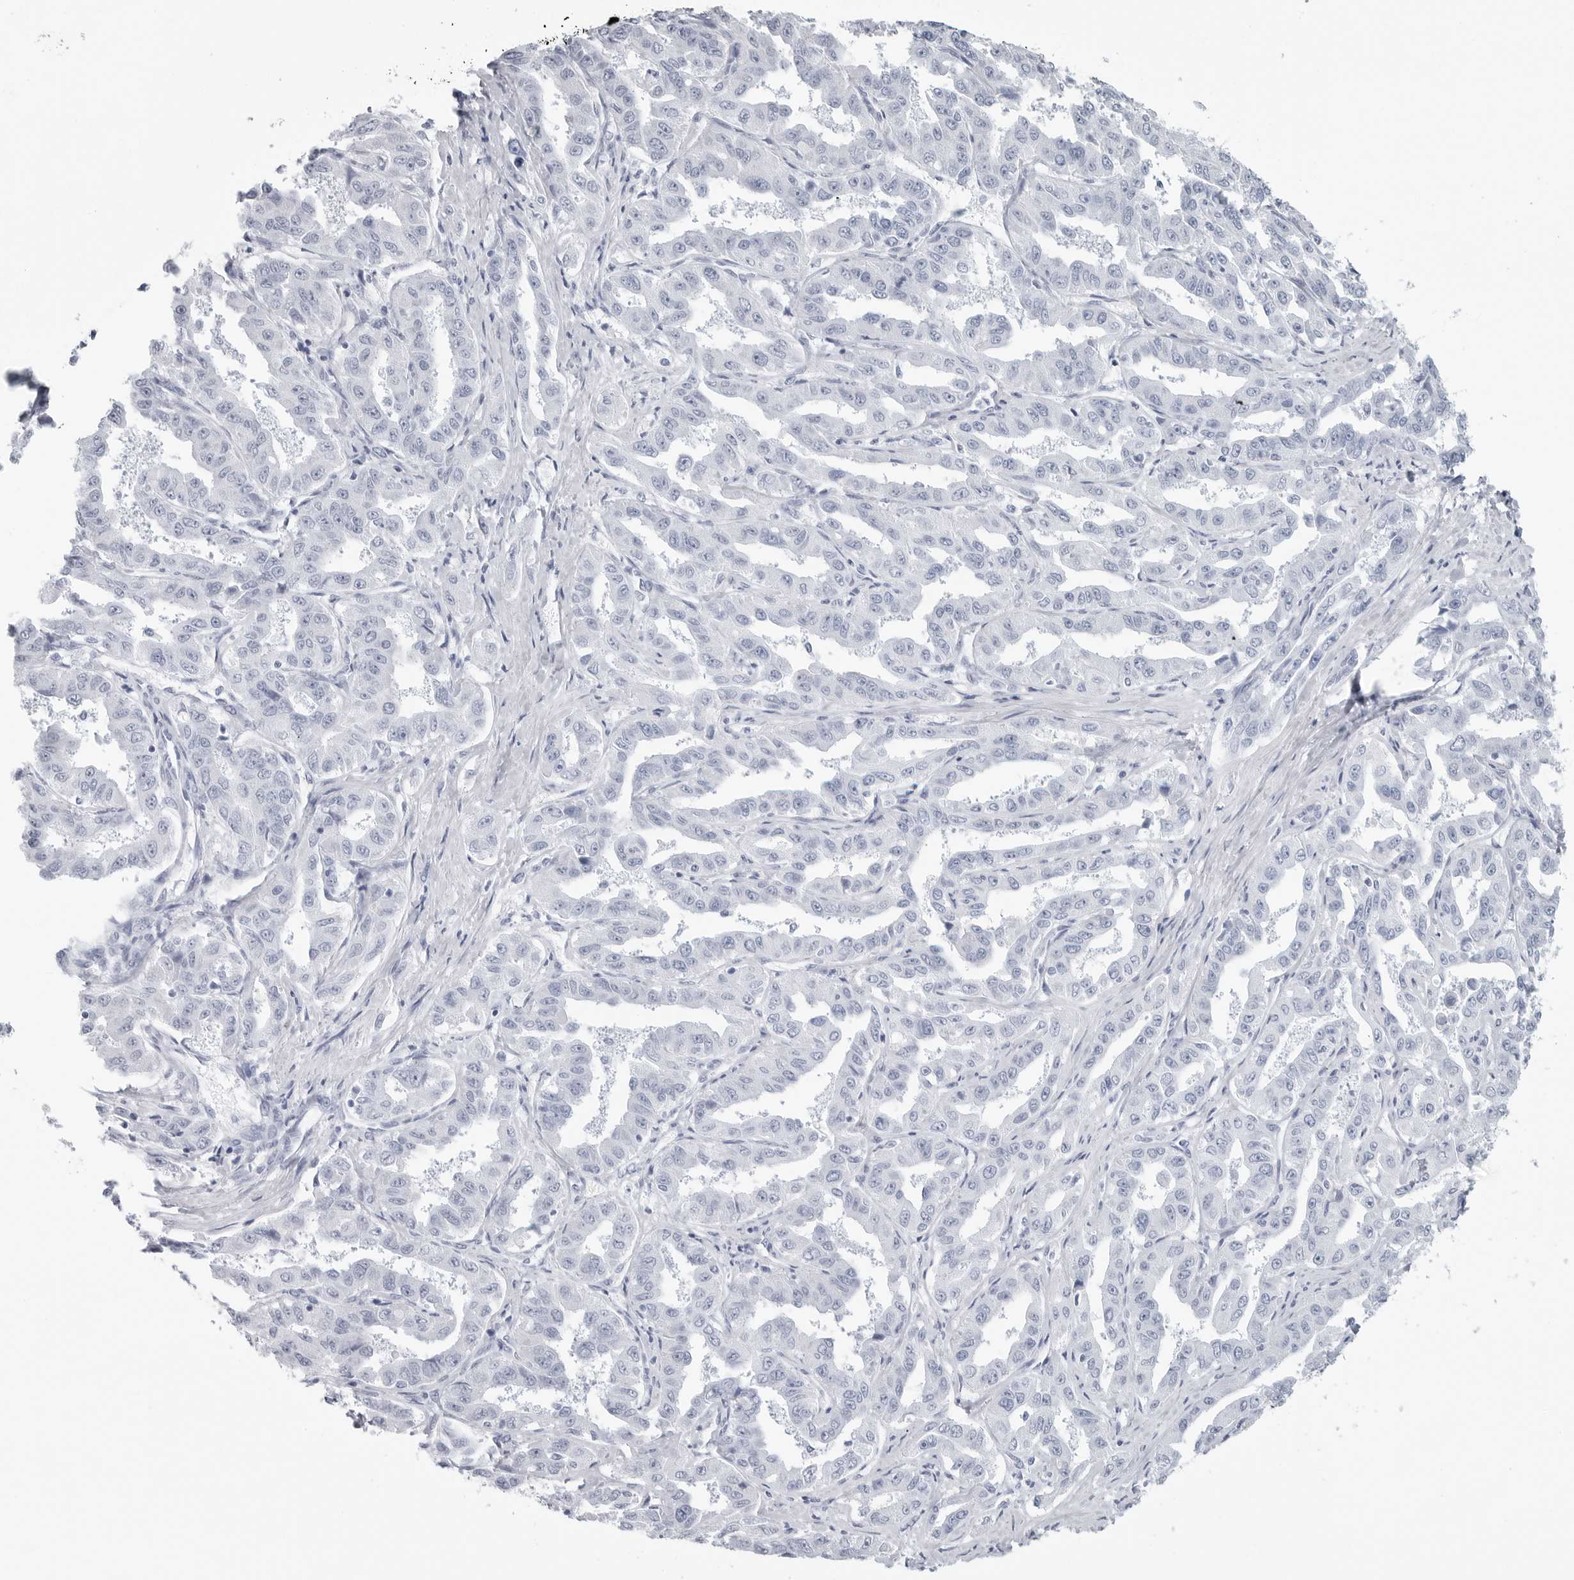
{"staining": {"intensity": "negative", "quantity": "none", "location": "none"}, "tissue": "liver cancer", "cell_type": "Tumor cells", "image_type": "cancer", "snomed": [{"axis": "morphology", "description": "Cholangiocarcinoma"}, {"axis": "topography", "description": "Liver"}], "caption": "This micrograph is of liver cancer stained with immunohistochemistry to label a protein in brown with the nuclei are counter-stained blue. There is no expression in tumor cells. The staining is performed using DAB brown chromogen with nuclei counter-stained in using hematoxylin.", "gene": "CSH1", "patient": {"sex": "male", "age": 59}}